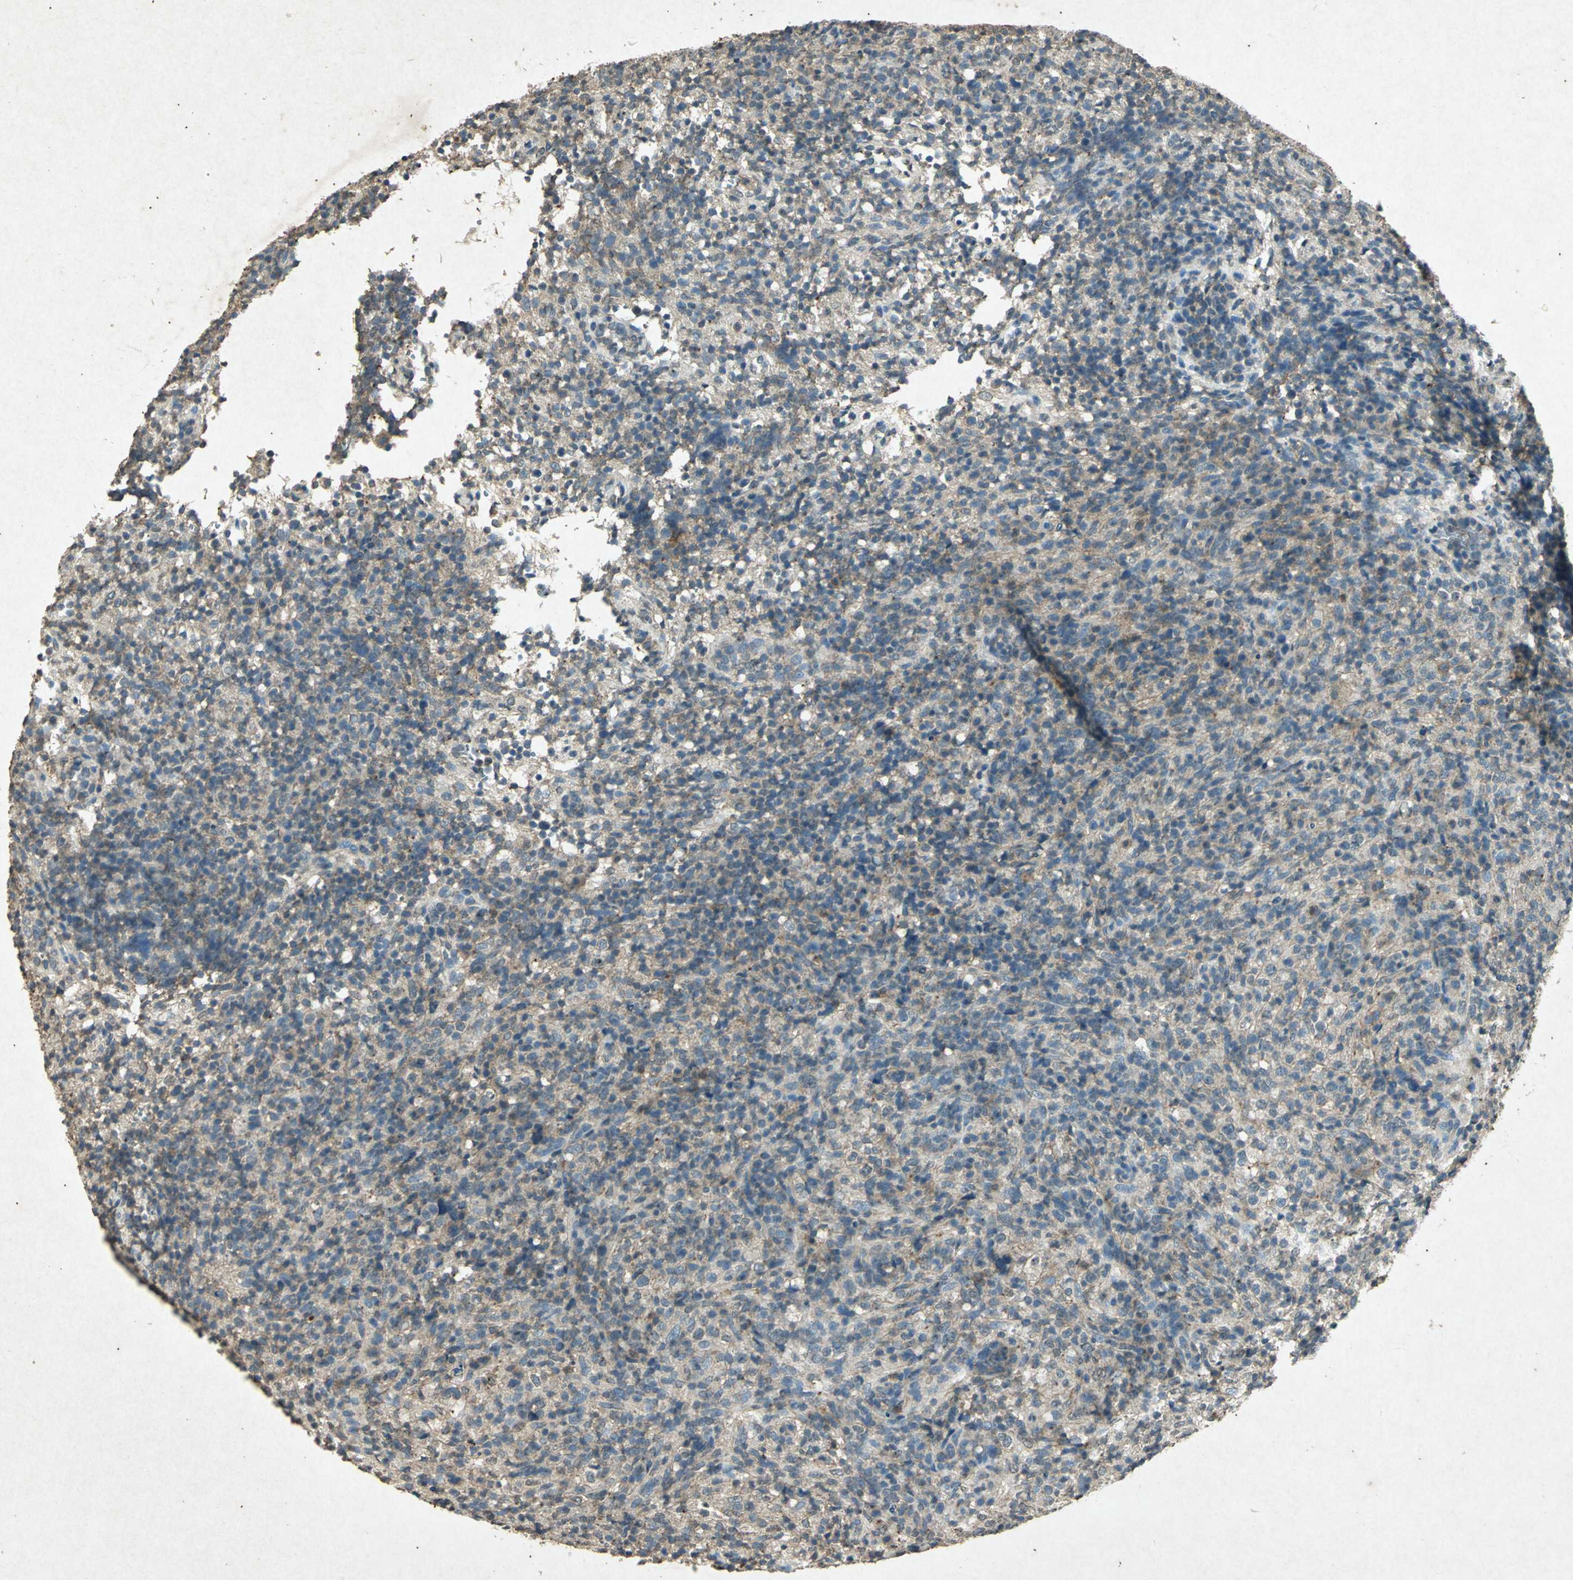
{"staining": {"intensity": "weak", "quantity": "<25%", "location": "cytoplasmic/membranous"}, "tissue": "lymphoma", "cell_type": "Tumor cells", "image_type": "cancer", "snomed": [{"axis": "morphology", "description": "Malignant lymphoma, non-Hodgkin's type, High grade"}, {"axis": "topography", "description": "Lymph node"}], "caption": "DAB immunohistochemical staining of human malignant lymphoma, non-Hodgkin's type (high-grade) reveals no significant positivity in tumor cells.", "gene": "PSEN1", "patient": {"sex": "female", "age": 76}}